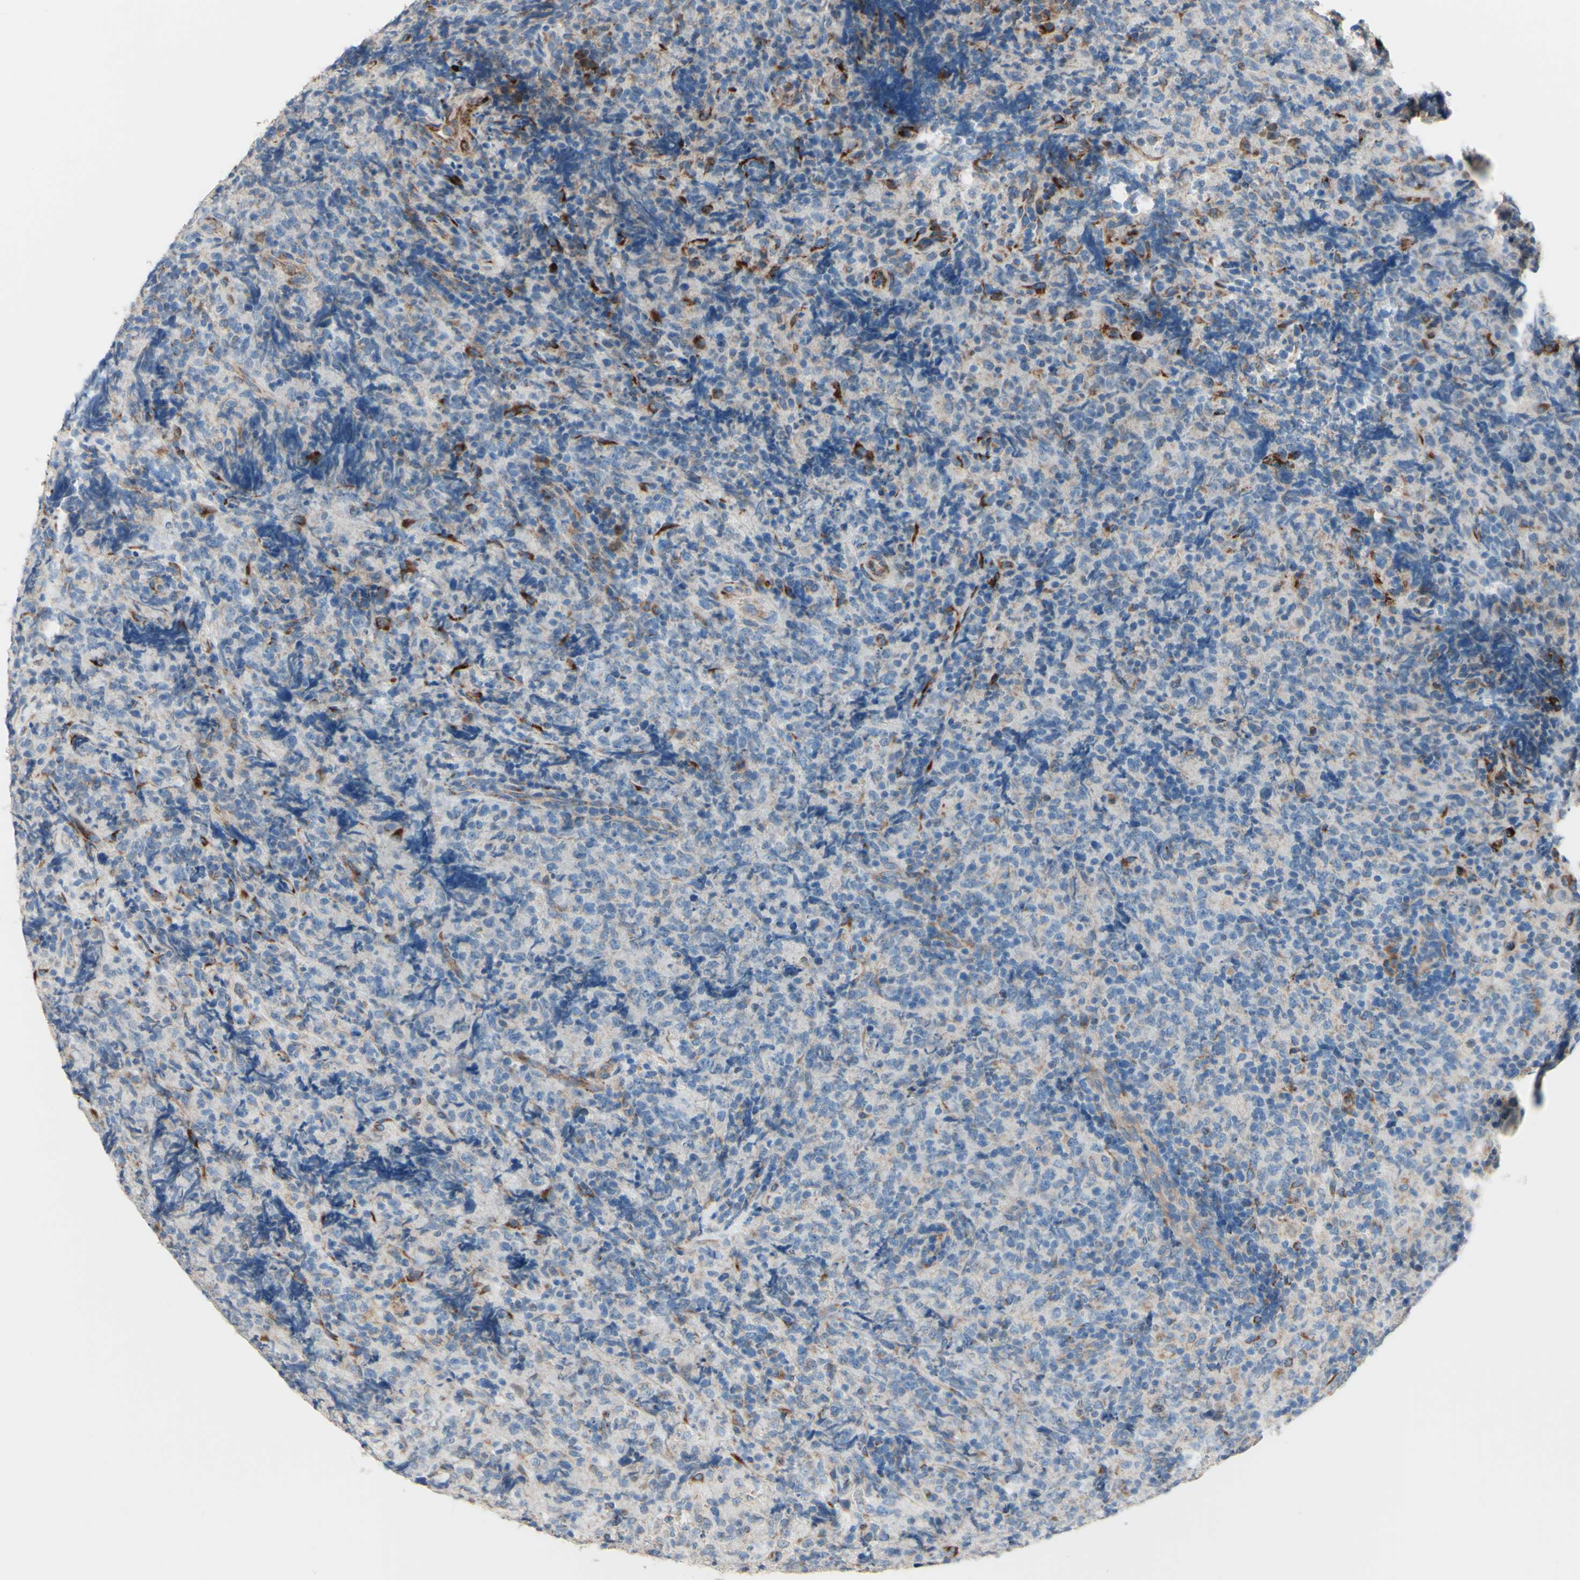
{"staining": {"intensity": "moderate", "quantity": "<25%", "location": "cytoplasmic/membranous"}, "tissue": "lymphoma", "cell_type": "Tumor cells", "image_type": "cancer", "snomed": [{"axis": "morphology", "description": "Malignant lymphoma, non-Hodgkin's type, High grade"}, {"axis": "topography", "description": "Tonsil"}], "caption": "Approximately <25% of tumor cells in lymphoma exhibit moderate cytoplasmic/membranous protein staining as visualized by brown immunohistochemical staining.", "gene": "AGPAT5", "patient": {"sex": "female", "age": 36}}